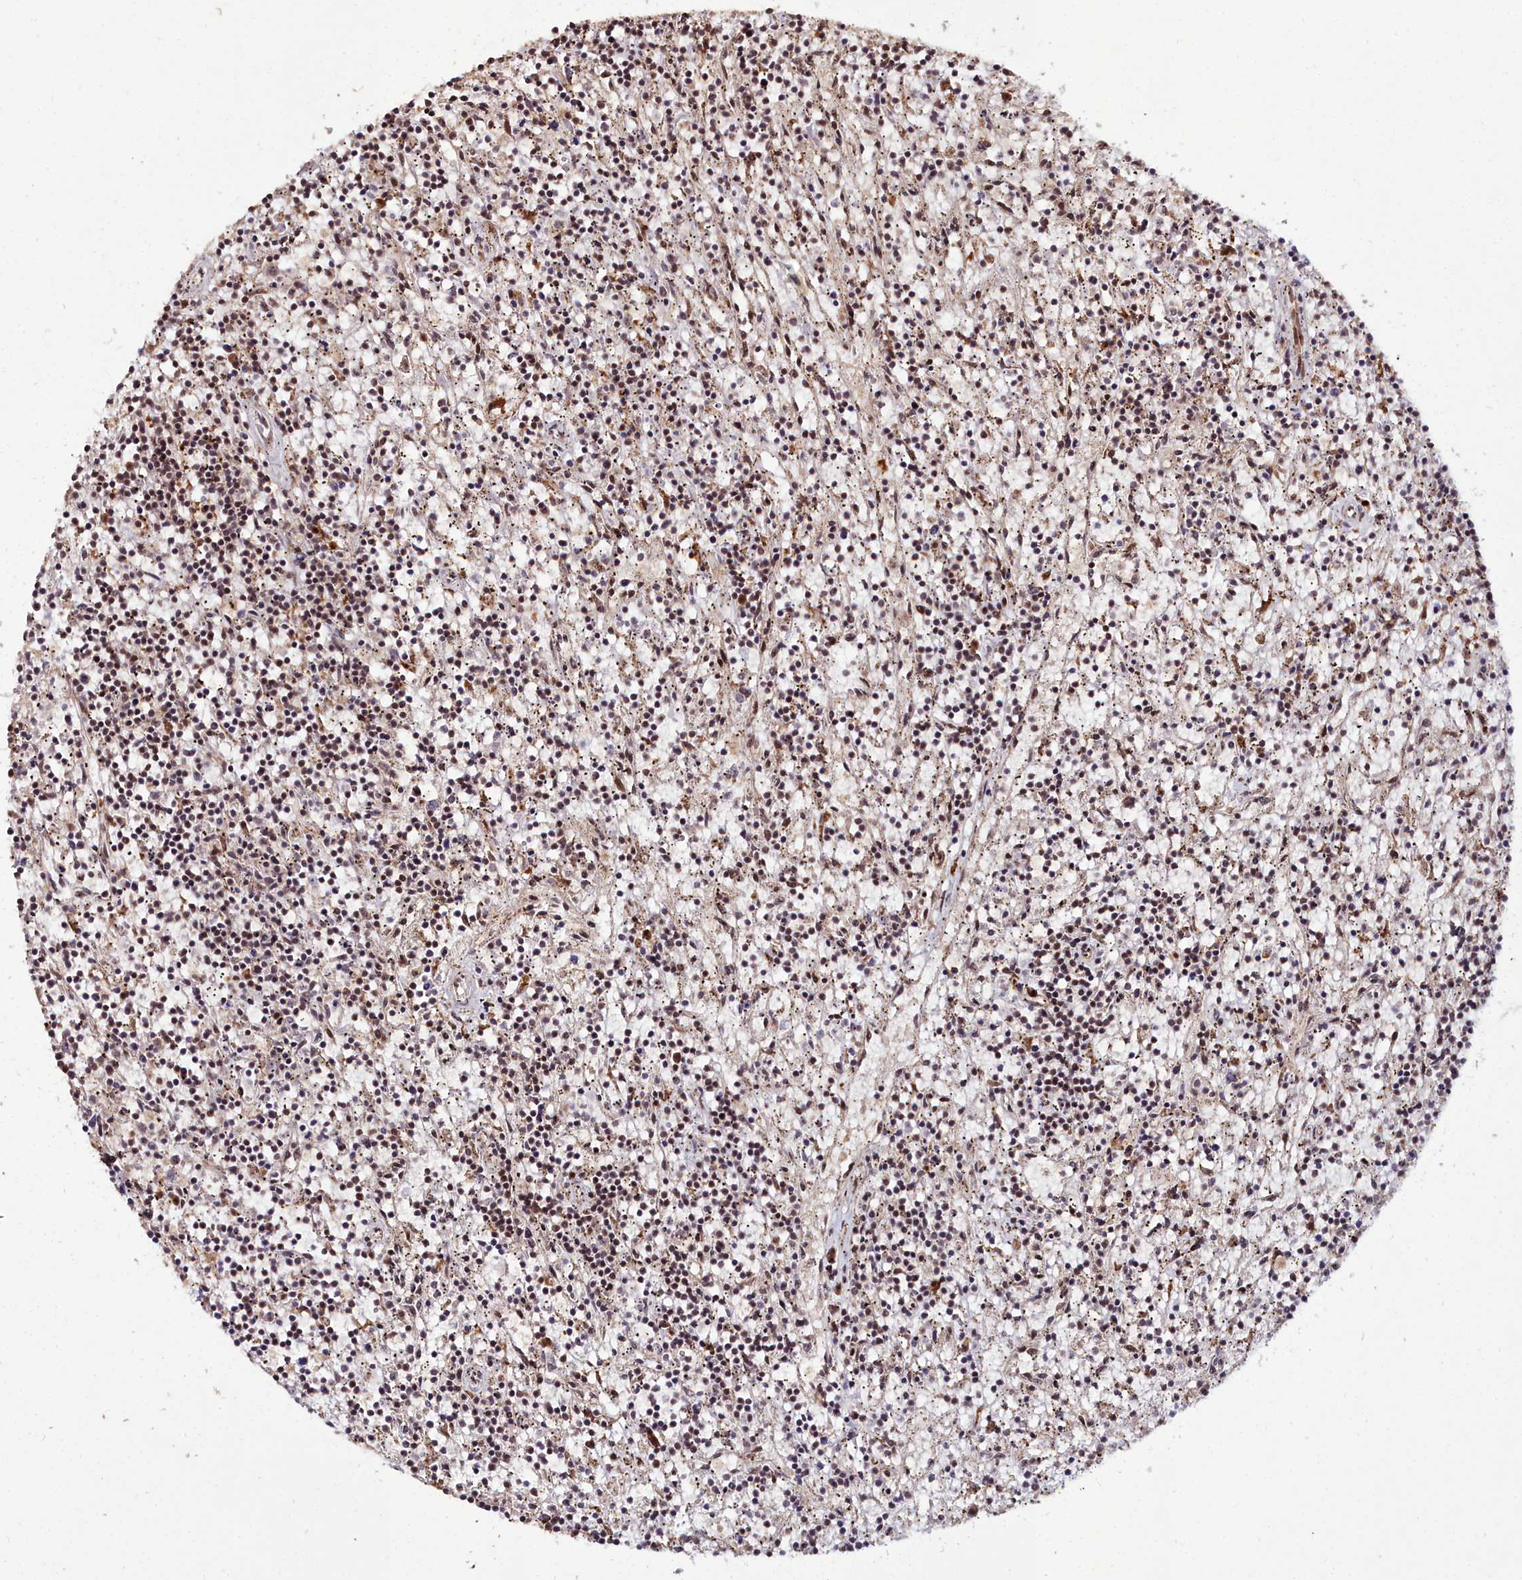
{"staining": {"intensity": "moderate", "quantity": ">75%", "location": "nuclear"}, "tissue": "lymphoma", "cell_type": "Tumor cells", "image_type": "cancer", "snomed": [{"axis": "morphology", "description": "Malignant lymphoma, non-Hodgkin's type, Low grade"}, {"axis": "topography", "description": "Spleen"}], "caption": "Lymphoma stained with IHC displays moderate nuclear staining in about >75% of tumor cells. (Brightfield microscopy of DAB IHC at high magnification).", "gene": "CXXC1", "patient": {"sex": "male", "age": 76}}